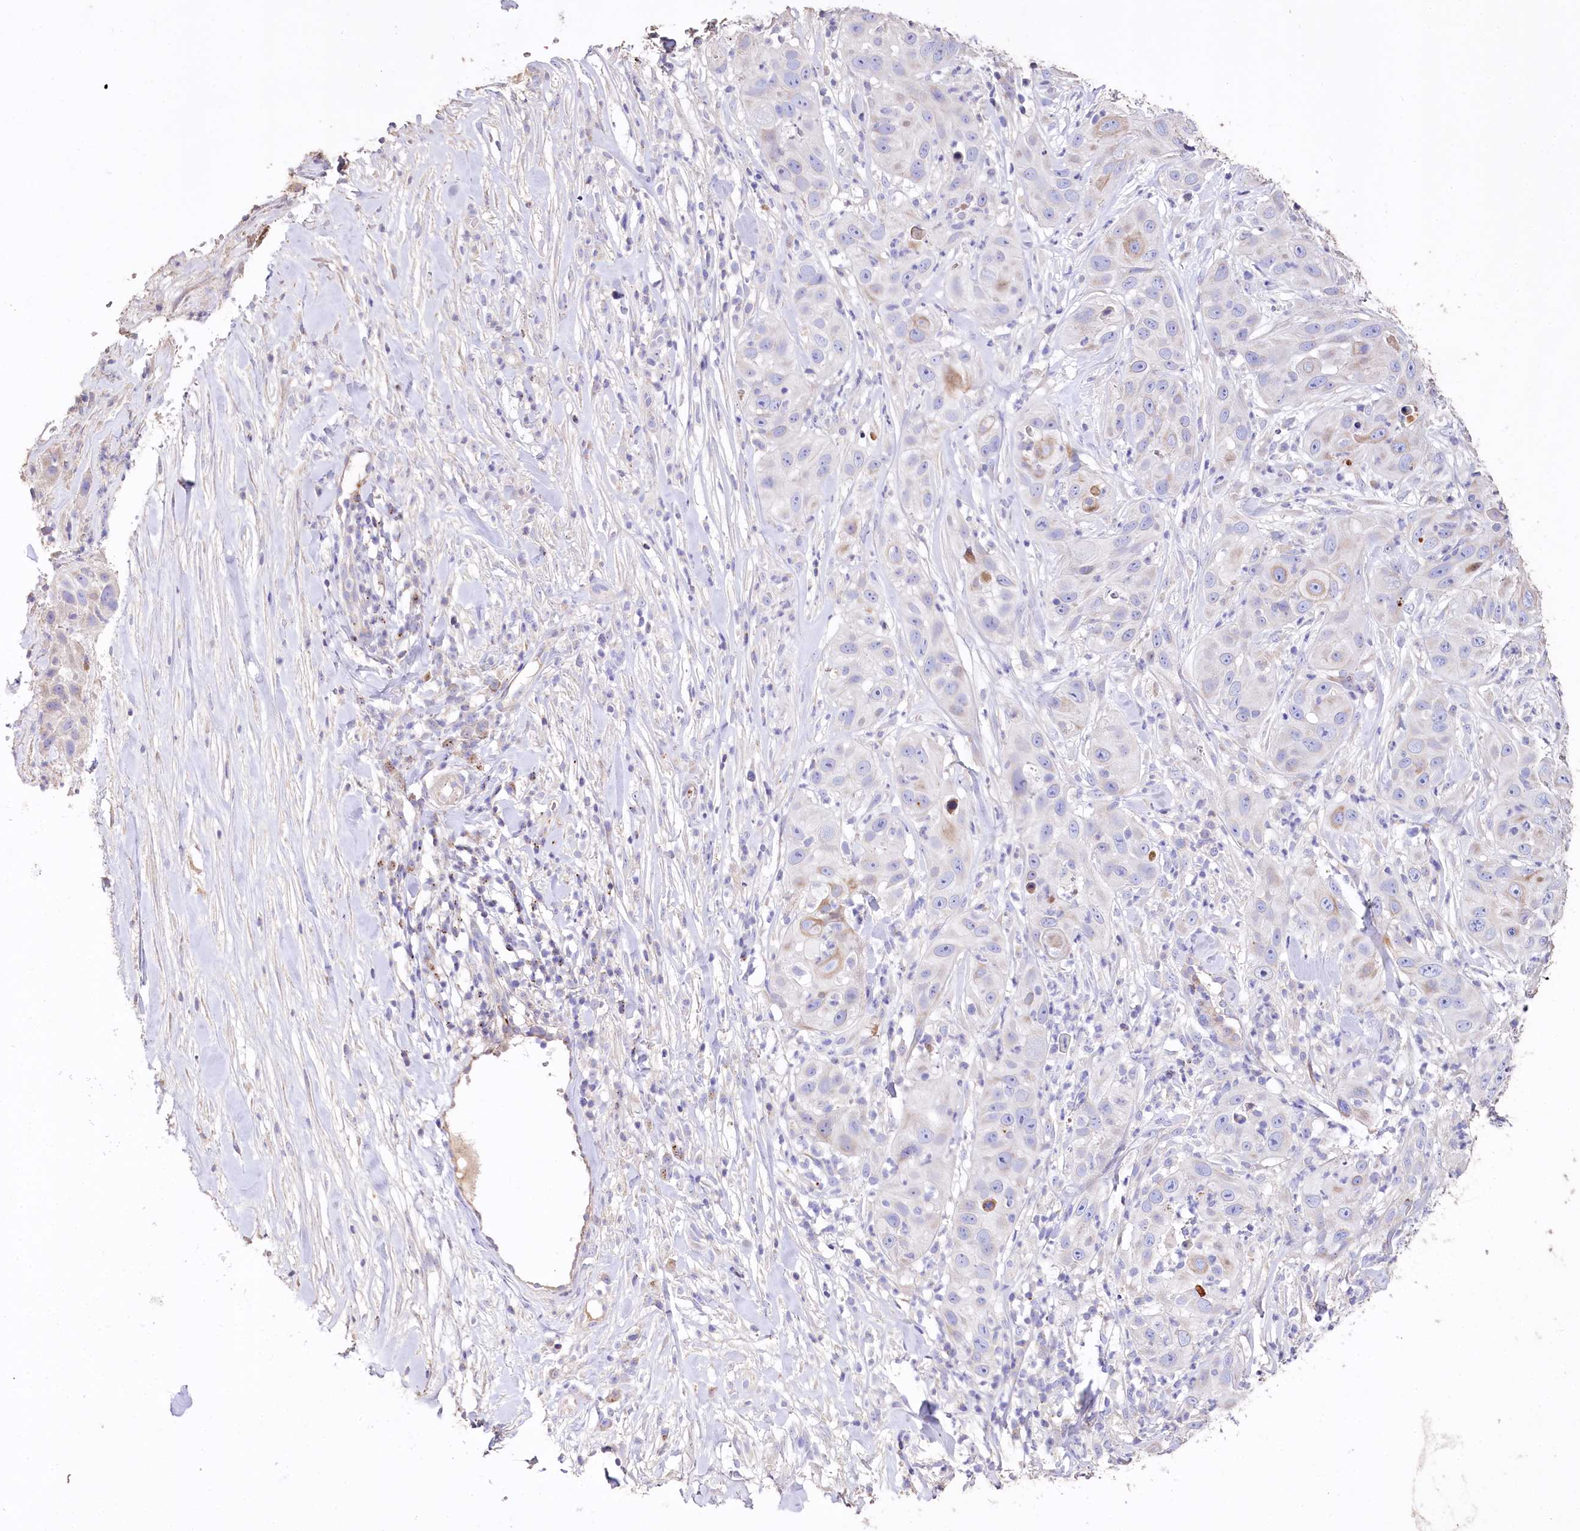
{"staining": {"intensity": "weak", "quantity": "<25%", "location": "cytoplasmic/membranous"}, "tissue": "skin cancer", "cell_type": "Tumor cells", "image_type": "cancer", "snomed": [{"axis": "morphology", "description": "Squamous cell carcinoma, NOS"}, {"axis": "topography", "description": "Skin"}], "caption": "Squamous cell carcinoma (skin) stained for a protein using IHC exhibits no staining tumor cells.", "gene": "PTER", "patient": {"sex": "female", "age": 44}}